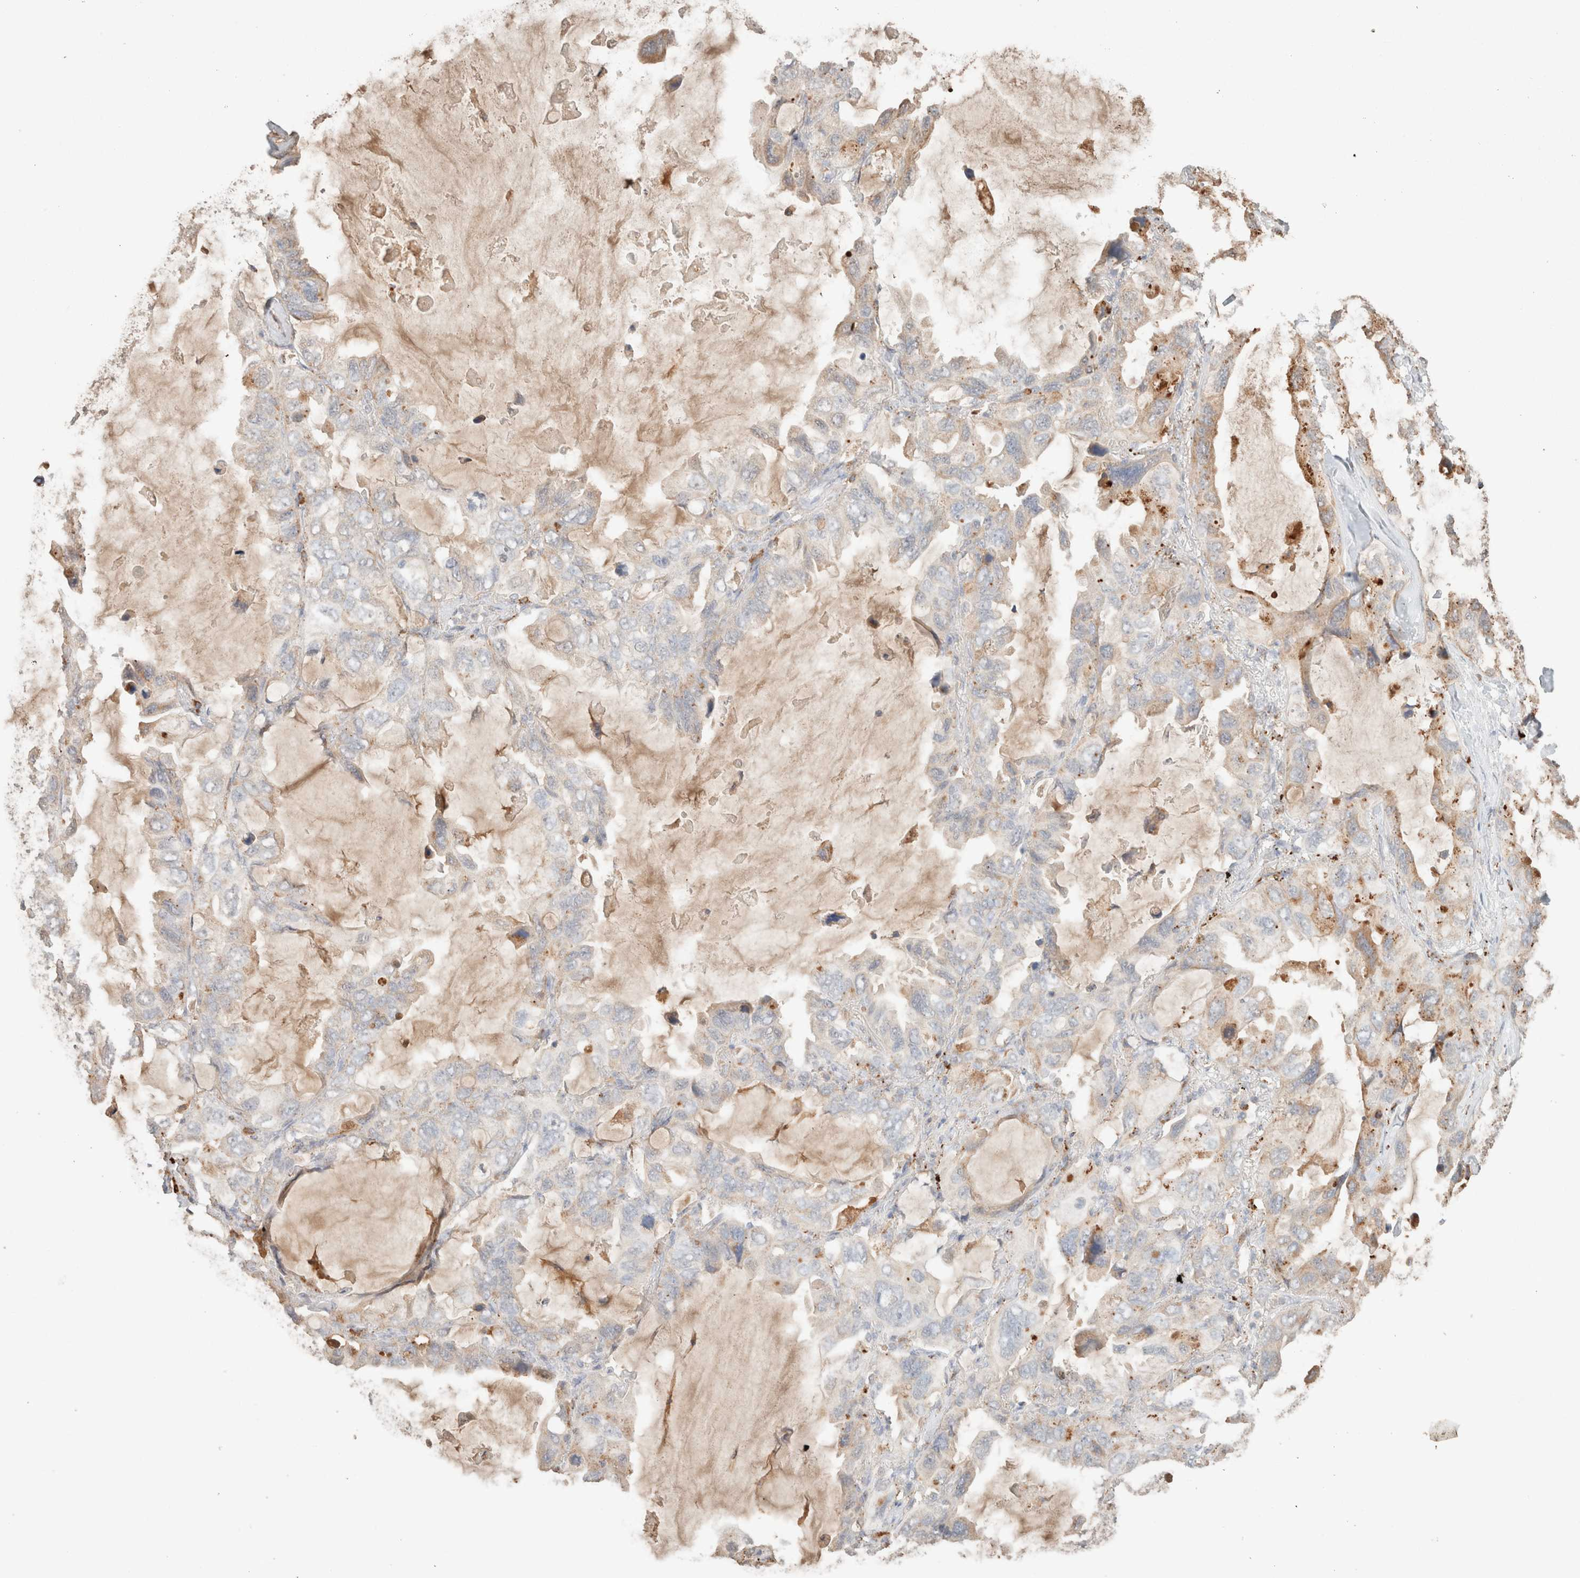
{"staining": {"intensity": "weak", "quantity": "25%-75%", "location": "cytoplasmic/membranous"}, "tissue": "lung cancer", "cell_type": "Tumor cells", "image_type": "cancer", "snomed": [{"axis": "morphology", "description": "Squamous cell carcinoma, NOS"}, {"axis": "topography", "description": "Lung"}], "caption": "Protein positivity by immunohistochemistry displays weak cytoplasmic/membranous positivity in about 25%-75% of tumor cells in squamous cell carcinoma (lung).", "gene": "CTSC", "patient": {"sex": "female", "age": 73}}